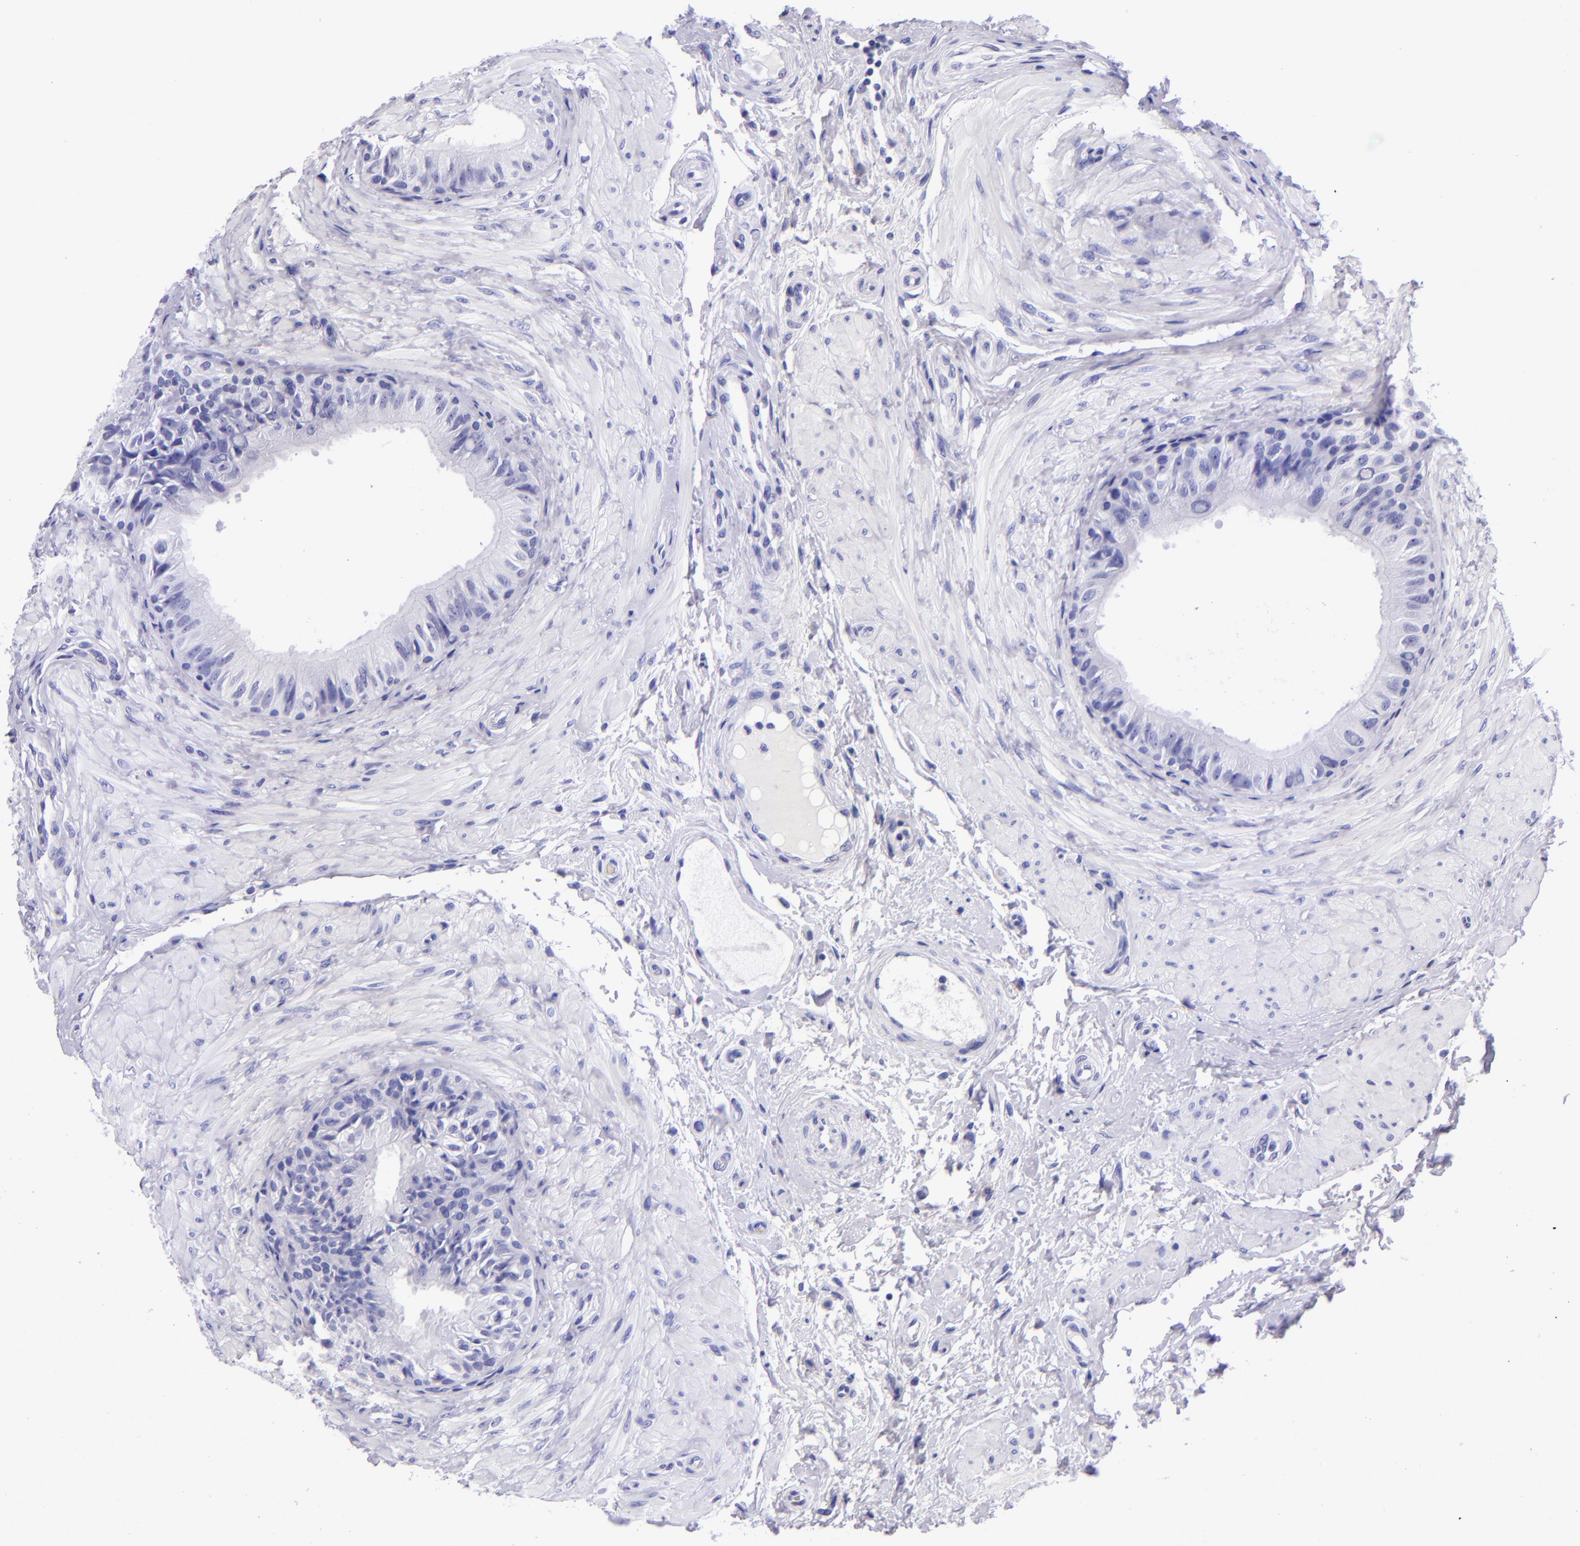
{"staining": {"intensity": "negative", "quantity": "none", "location": "none"}, "tissue": "epididymis", "cell_type": "Glandular cells", "image_type": "normal", "snomed": [{"axis": "morphology", "description": "Normal tissue, NOS"}, {"axis": "topography", "description": "Epididymis"}], "caption": "IHC of unremarkable human epididymis exhibits no staining in glandular cells.", "gene": "TYRP1", "patient": {"sex": "male", "age": 68}}